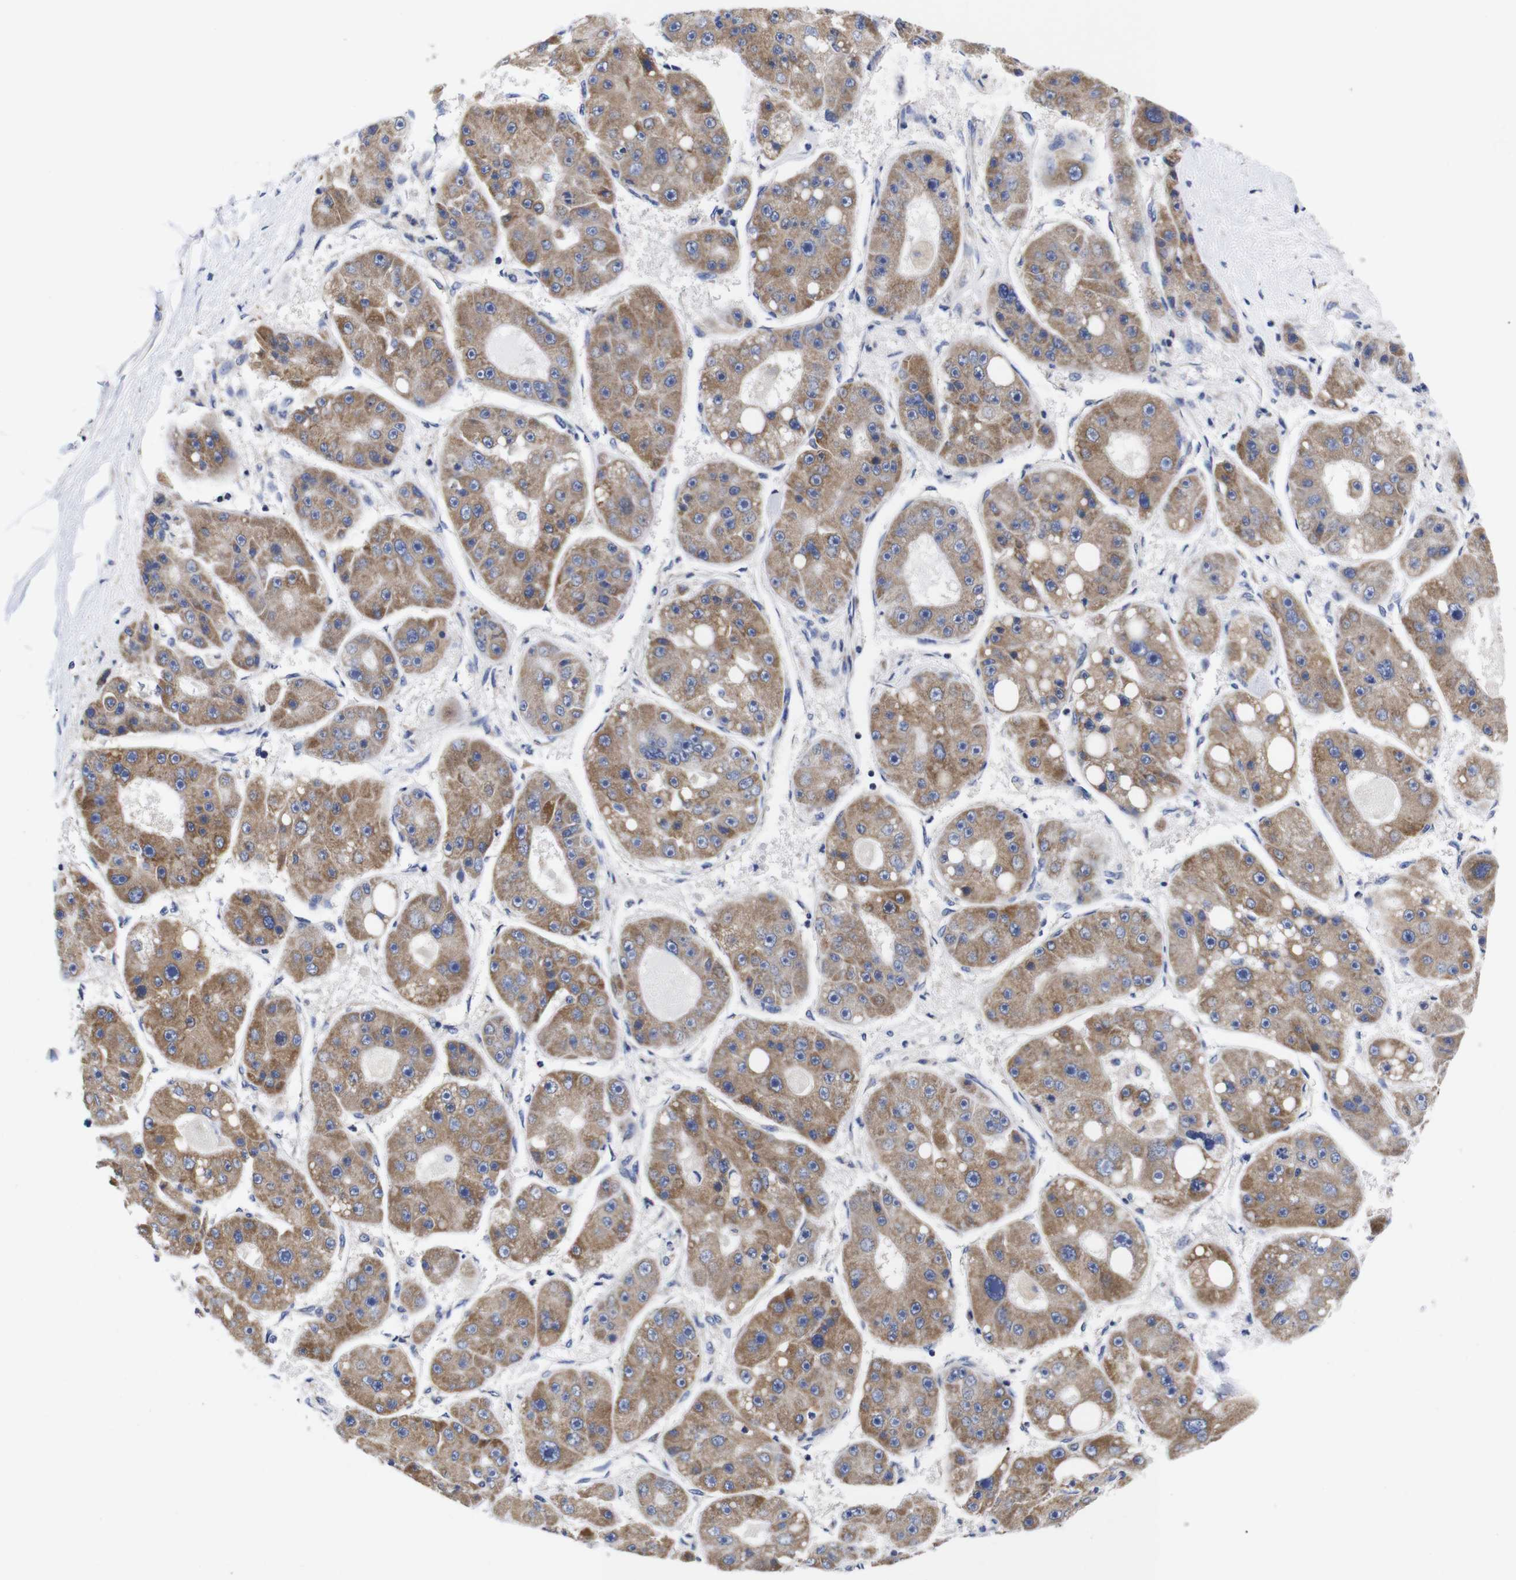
{"staining": {"intensity": "moderate", "quantity": ">75%", "location": "cytoplasmic/membranous"}, "tissue": "liver cancer", "cell_type": "Tumor cells", "image_type": "cancer", "snomed": [{"axis": "morphology", "description": "Carcinoma, Hepatocellular, NOS"}, {"axis": "topography", "description": "Liver"}], "caption": "Hepatocellular carcinoma (liver) stained for a protein demonstrates moderate cytoplasmic/membranous positivity in tumor cells.", "gene": "OPN3", "patient": {"sex": "female", "age": 61}}